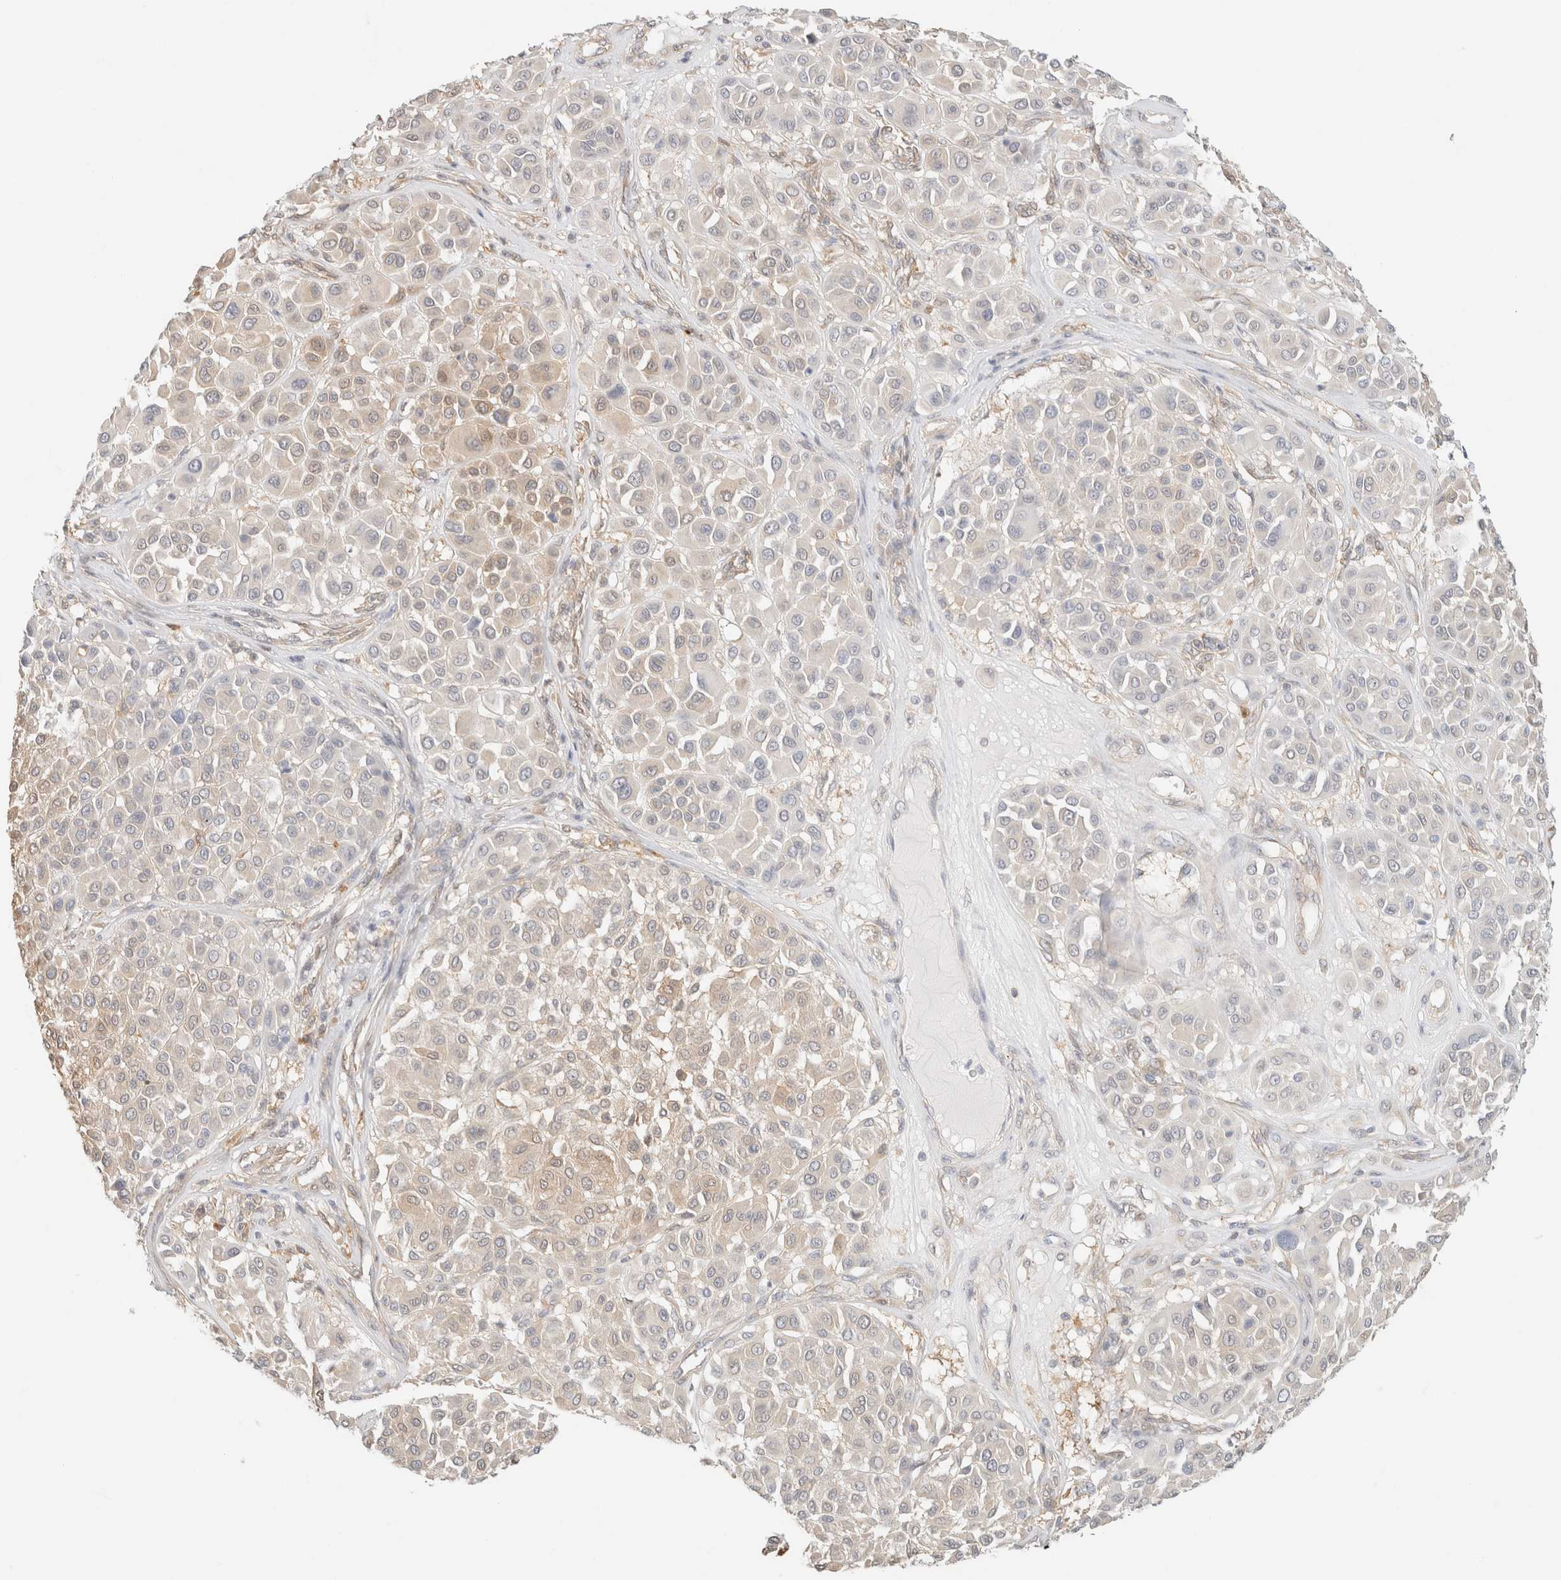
{"staining": {"intensity": "moderate", "quantity": "25%-75%", "location": "cytoplasmic/membranous"}, "tissue": "melanoma", "cell_type": "Tumor cells", "image_type": "cancer", "snomed": [{"axis": "morphology", "description": "Malignant melanoma, Metastatic site"}, {"axis": "topography", "description": "Soft tissue"}], "caption": "Melanoma stained with IHC displays moderate cytoplasmic/membranous expression in approximately 25%-75% of tumor cells.", "gene": "GPI", "patient": {"sex": "male", "age": 41}}